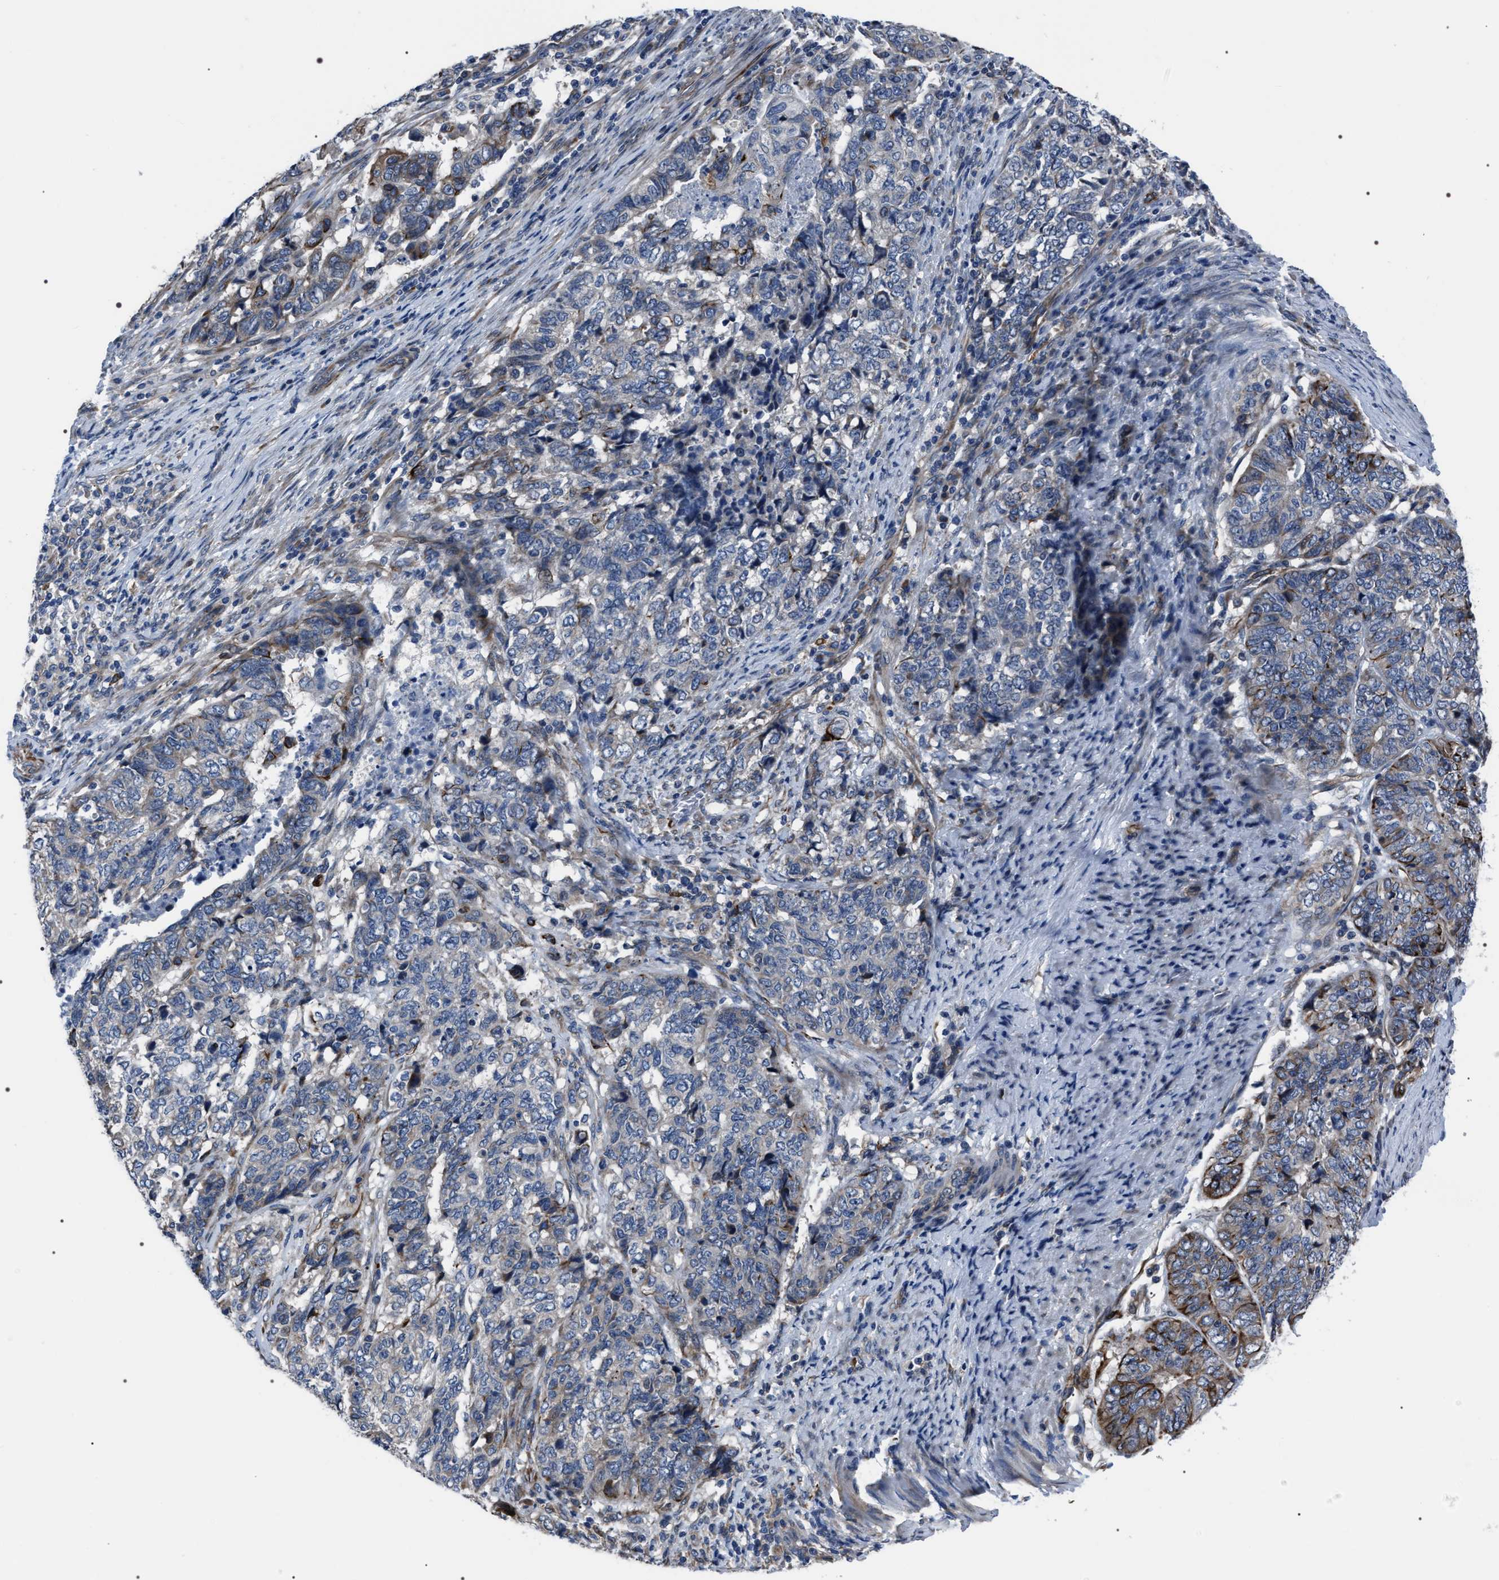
{"staining": {"intensity": "weak", "quantity": "<25%", "location": "cytoplasmic/membranous"}, "tissue": "endometrial cancer", "cell_type": "Tumor cells", "image_type": "cancer", "snomed": [{"axis": "morphology", "description": "Adenocarcinoma, NOS"}, {"axis": "topography", "description": "Endometrium"}], "caption": "High magnification brightfield microscopy of adenocarcinoma (endometrial) stained with DAB (3,3'-diaminobenzidine) (brown) and counterstained with hematoxylin (blue): tumor cells show no significant staining.", "gene": "PKD1L1", "patient": {"sex": "female", "age": 80}}